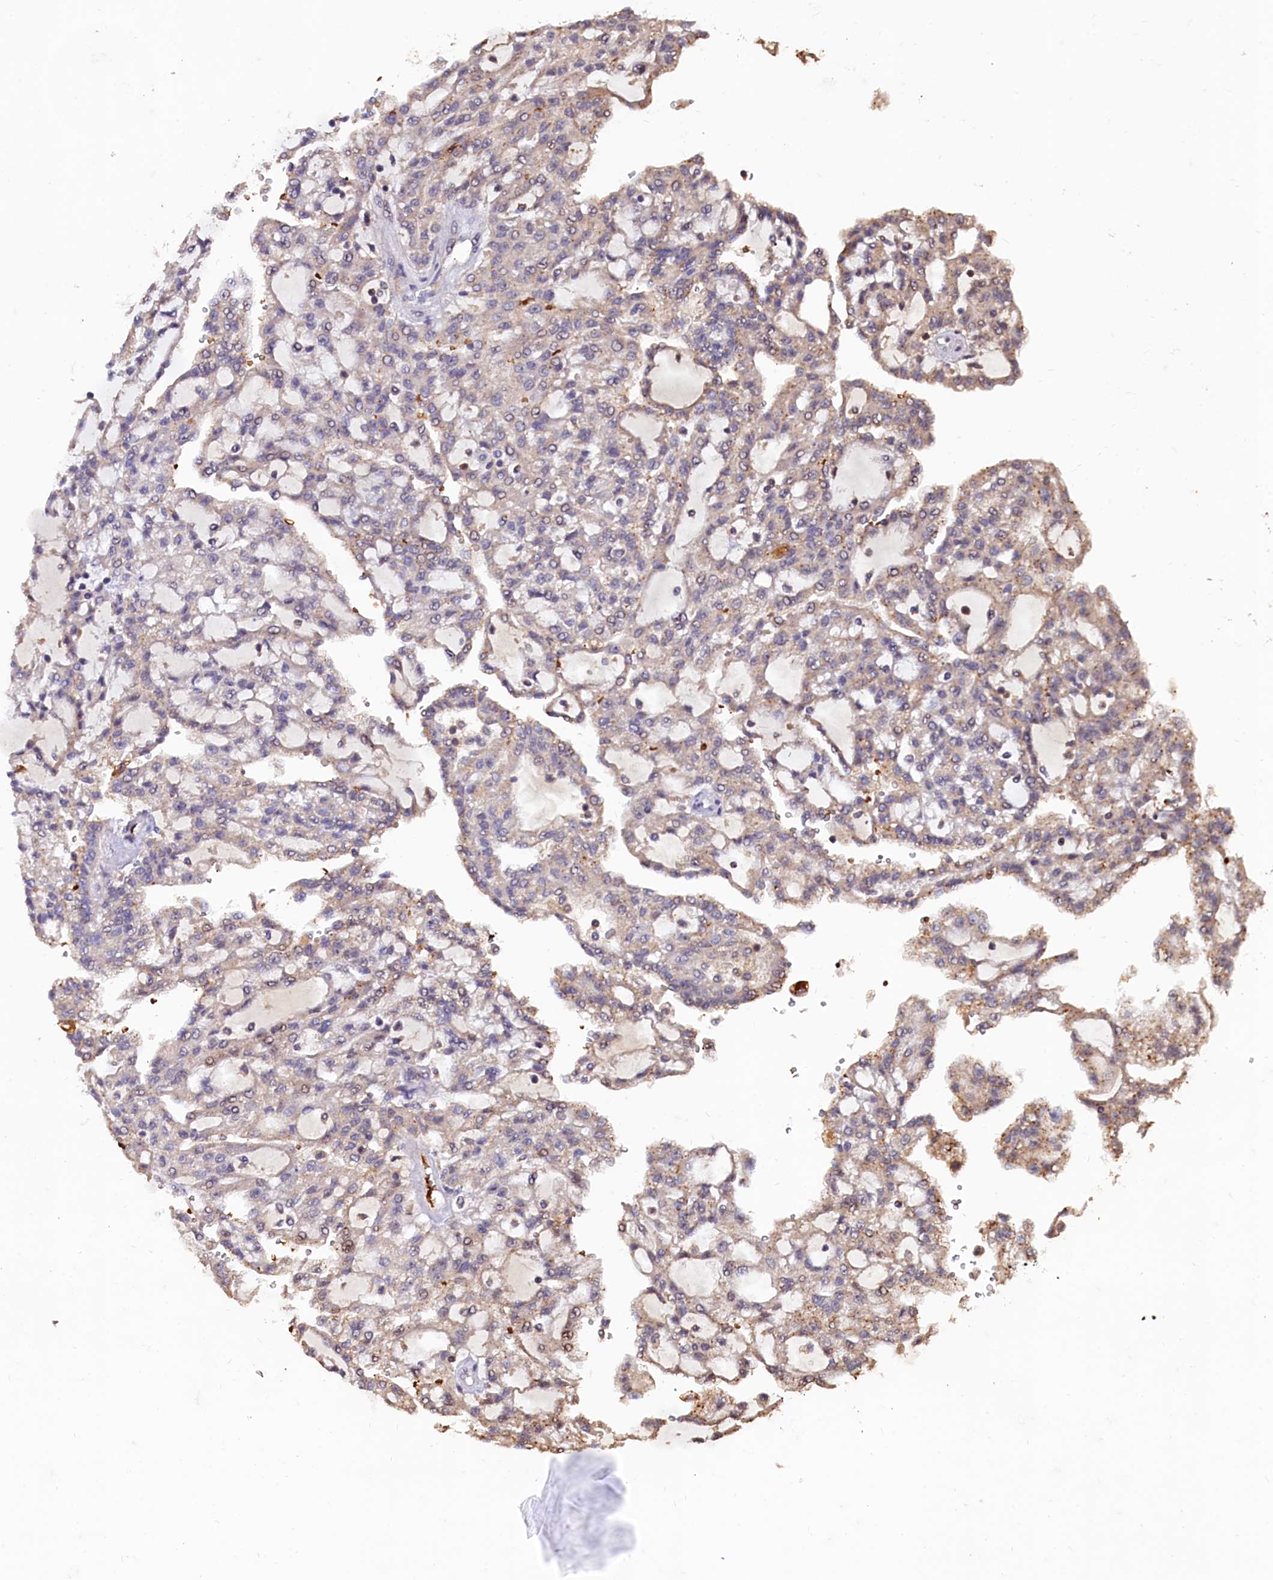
{"staining": {"intensity": "weak", "quantity": "<25%", "location": "cytoplasmic/membranous"}, "tissue": "renal cancer", "cell_type": "Tumor cells", "image_type": "cancer", "snomed": [{"axis": "morphology", "description": "Adenocarcinoma, NOS"}, {"axis": "topography", "description": "Kidney"}], "caption": "This histopathology image is of renal cancer (adenocarcinoma) stained with immunohistochemistry (IHC) to label a protein in brown with the nuclei are counter-stained blue. There is no staining in tumor cells.", "gene": "CSTPP1", "patient": {"sex": "male", "age": 63}}